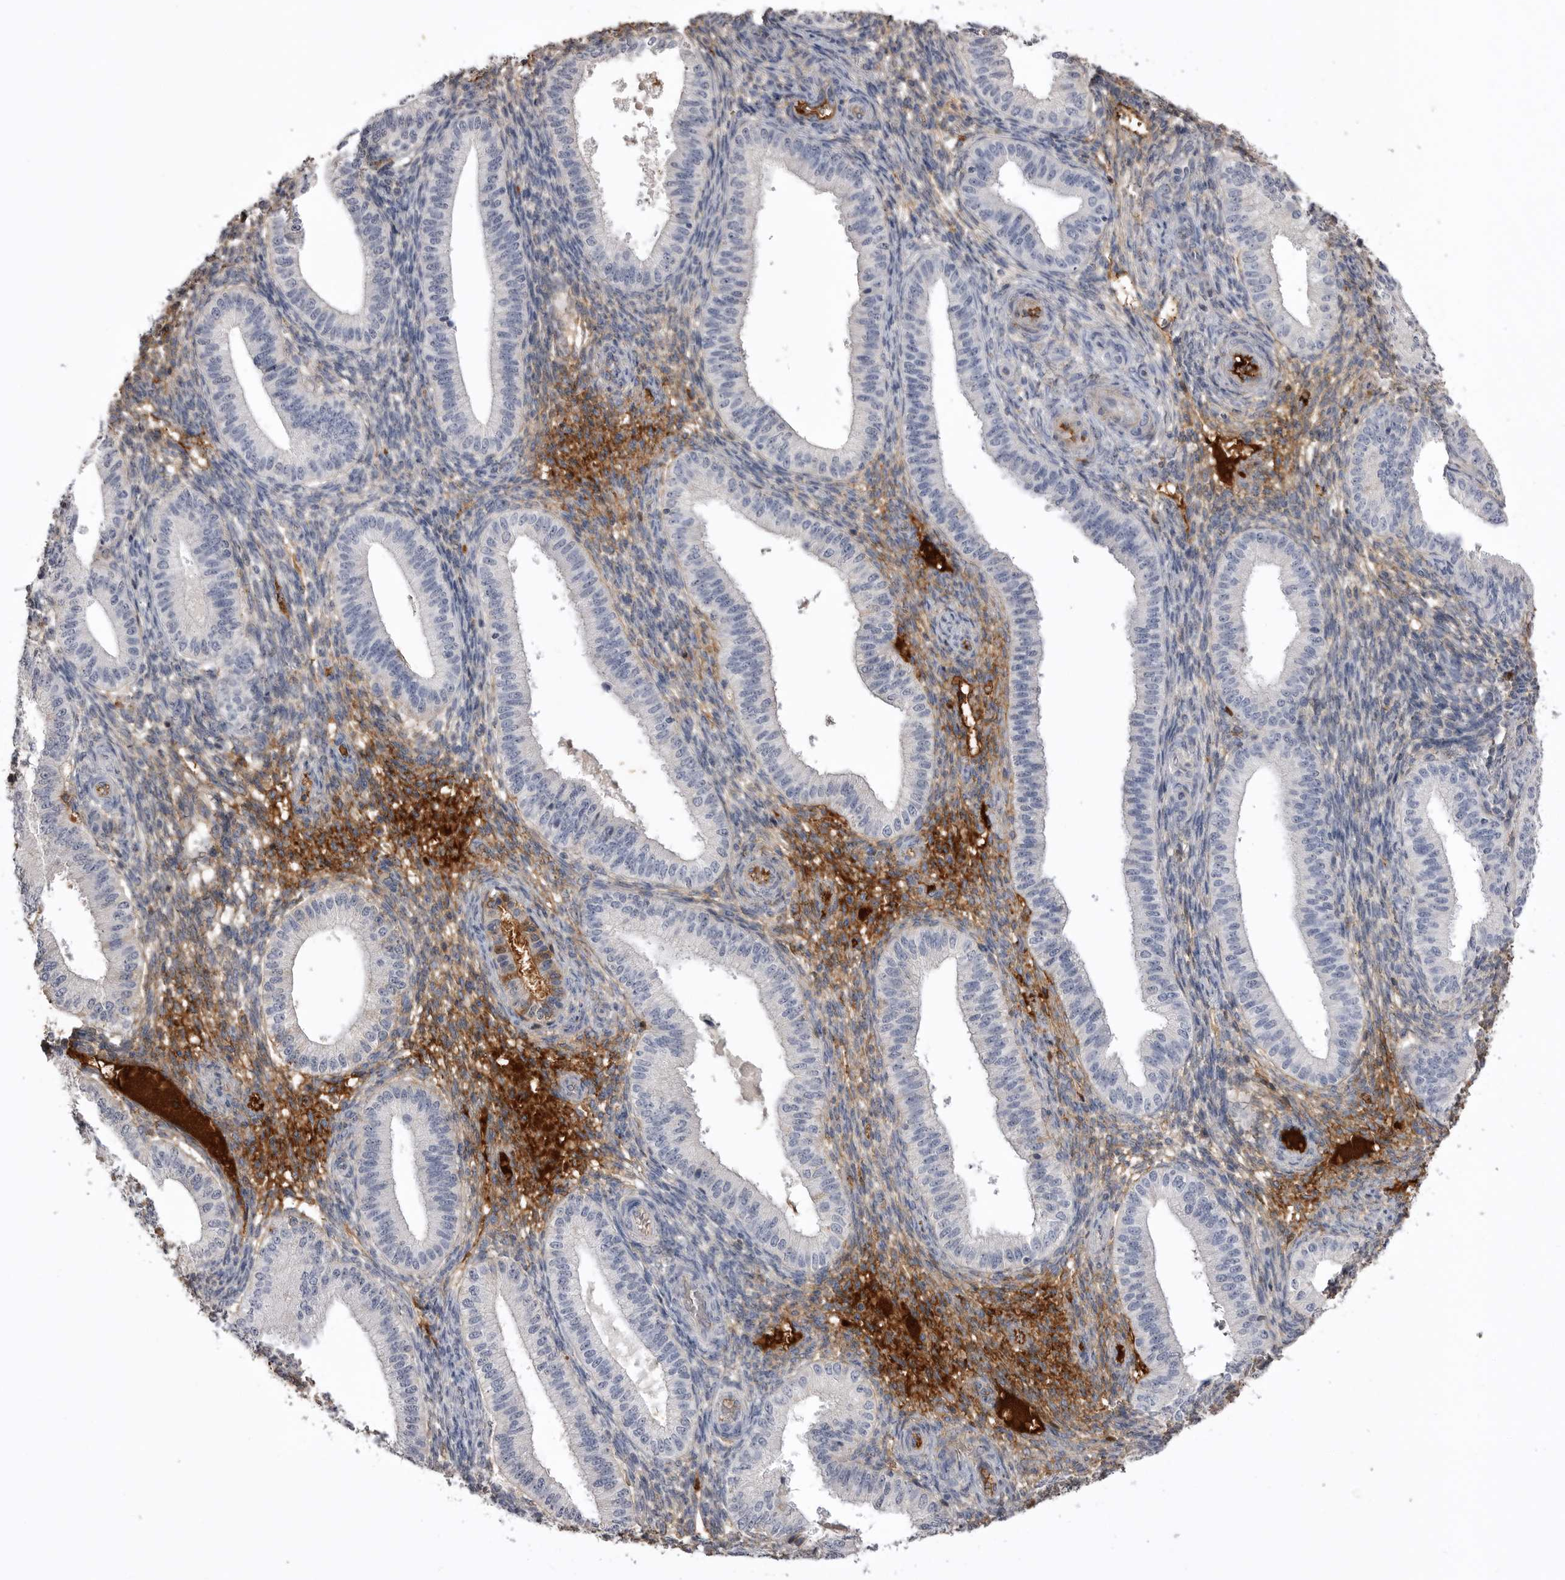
{"staining": {"intensity": "moderate", "quantity": "25%-75%", "location": "cytoplasmic/membranous"}, "tissue": "endometrium", "cell_type": "Cells in endometrial stroma", "image_type": "normal", "snomed": [{"axis": "morphology", "description": "Normal tissue, NOS"}, {"axis": "topography", "description": "Endometrium"}], "caption": "Immunohistochemistry (DAB) staining of normal human endometrium demonstrates moderate cytoplasmic/membranous protein positivity in about 25%-75% of cells in endometrial stroma.", "gene": "AHSG", "patient": {"sex": "female", "age": 39}}